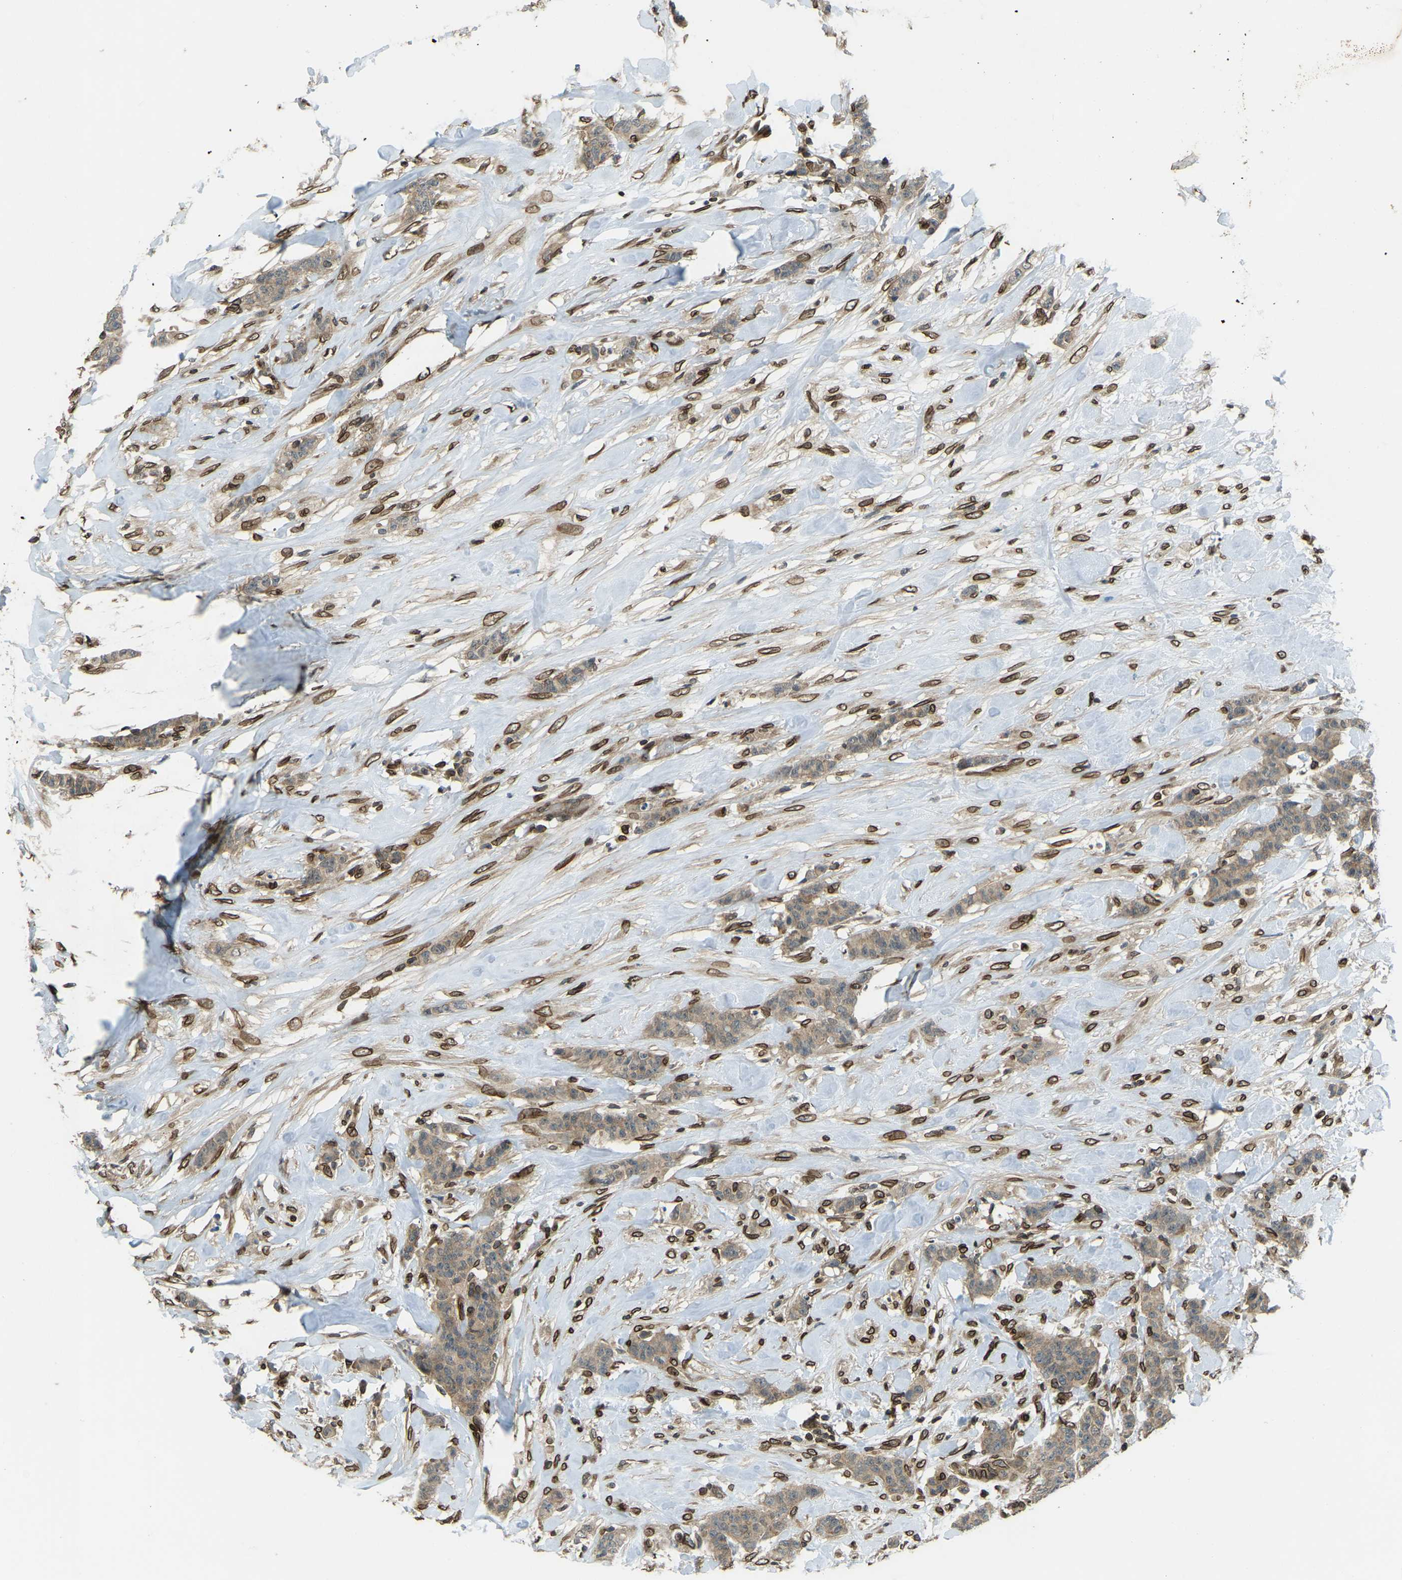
{"staining": {"intensity": "weak", "quantity": ">75%", "location": "cytoplasmic/membranous"}, "tissue": "breast cancer", "cell_type": "Tumor cells", "image_type": "cancer", "snomed": [{"axis": "morphology", "description": "Normal tissue, NOS"}, {"axis": "morphology", "description": "Duct carcinoma"}, {"axis": "topography", "description": "Breast"}], "caption": "Breast cancer stained with a protein marker shows weak staining in tumor cells.", "gene": "SYNE1", "patient": {"sex": "female", "age": 40}}